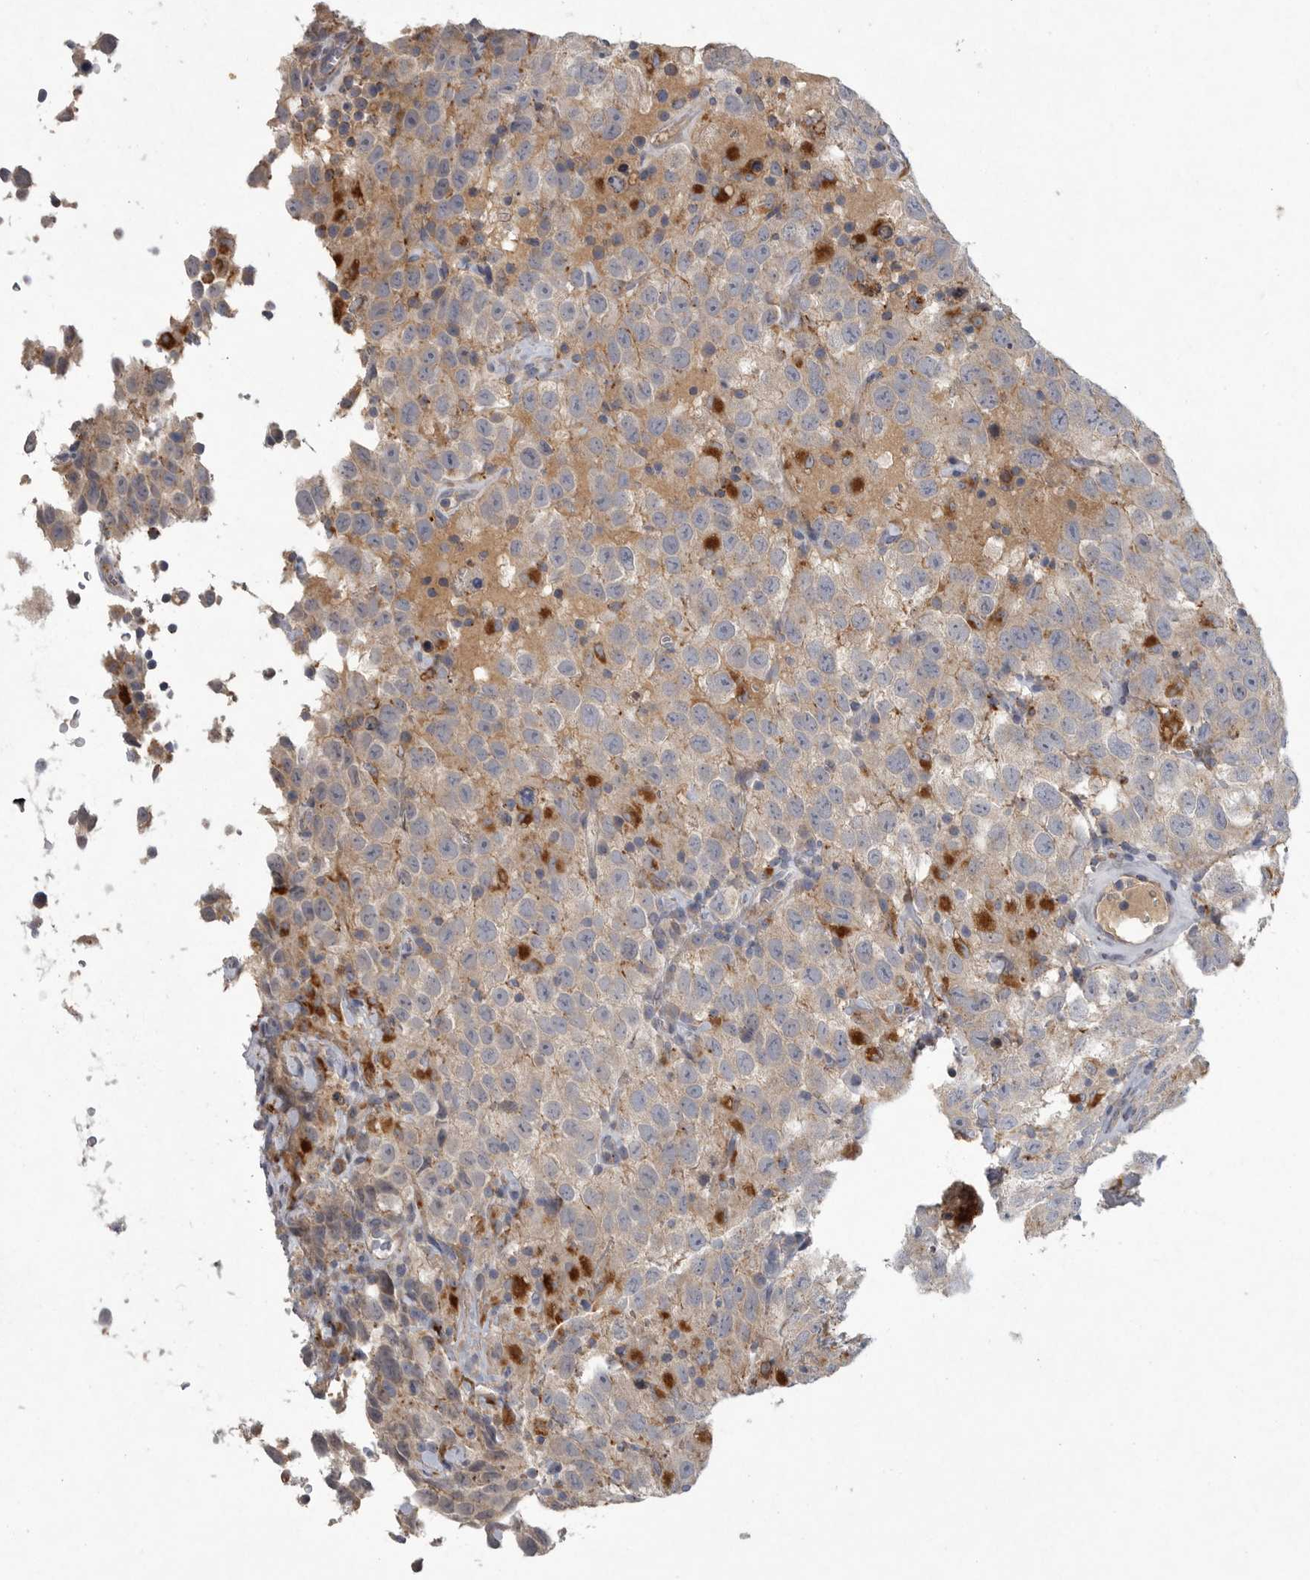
{"staining": {"intensity": "negative", "quantity": "none", "location": "none"}, "tissue": "testis cancer", "cell_type": "Tumor cells", "image_type": "cancer", "snomed": [{"axis": "morphology", "description": "Seminoma, NOS"}, {"axis": "topography", "description": "Testis"}], "caption": "Immunohistochemistry of testis cancer (seminoma) reveals no expression in tumor cells.", "gene": "LAMTOR3", "patient": {"sex": "male", "age": 41}}